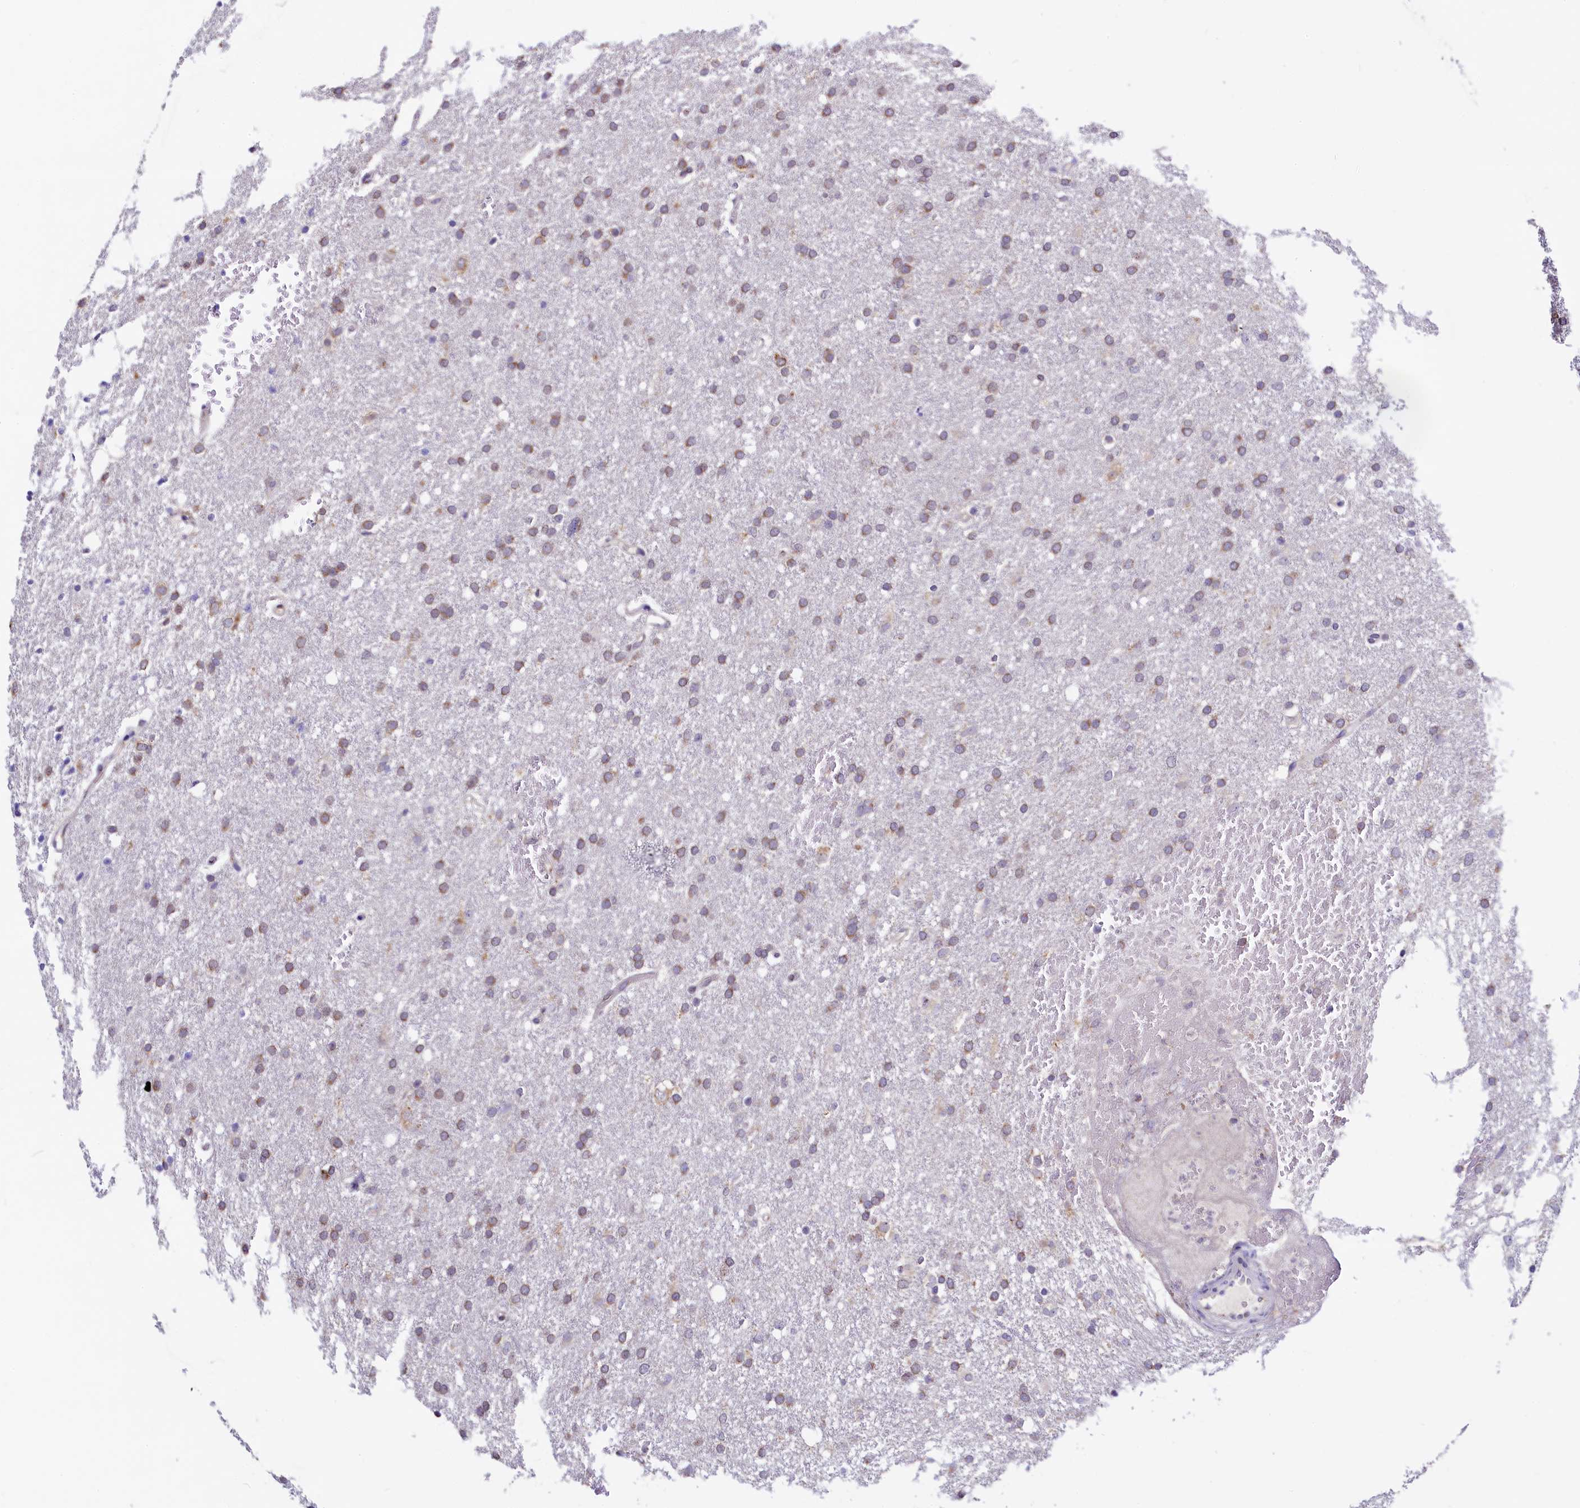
{"staining": {"intensity": "moderate", "quantity": ">75%", "location": "cytoplasmic/membranous"}, "tissue": "glioma", "cell_type": "Tumor cells", "image_type": "cancer", "snomed": [{"axis": "morphology", "description": "Glioma, malignant, High grade"}, {"axis": "topography", "description": "Cerebral cortex"}], "caption": "A histopathology image showing moderate cytoplasmic/membranous positivity in approximately >75% of tumor cells in high-grade glioma (malignant), as visualized by brown immunohistochemical staining.", "gene": "SEC24C", "patient": {"sex": "female", "age": 36}}